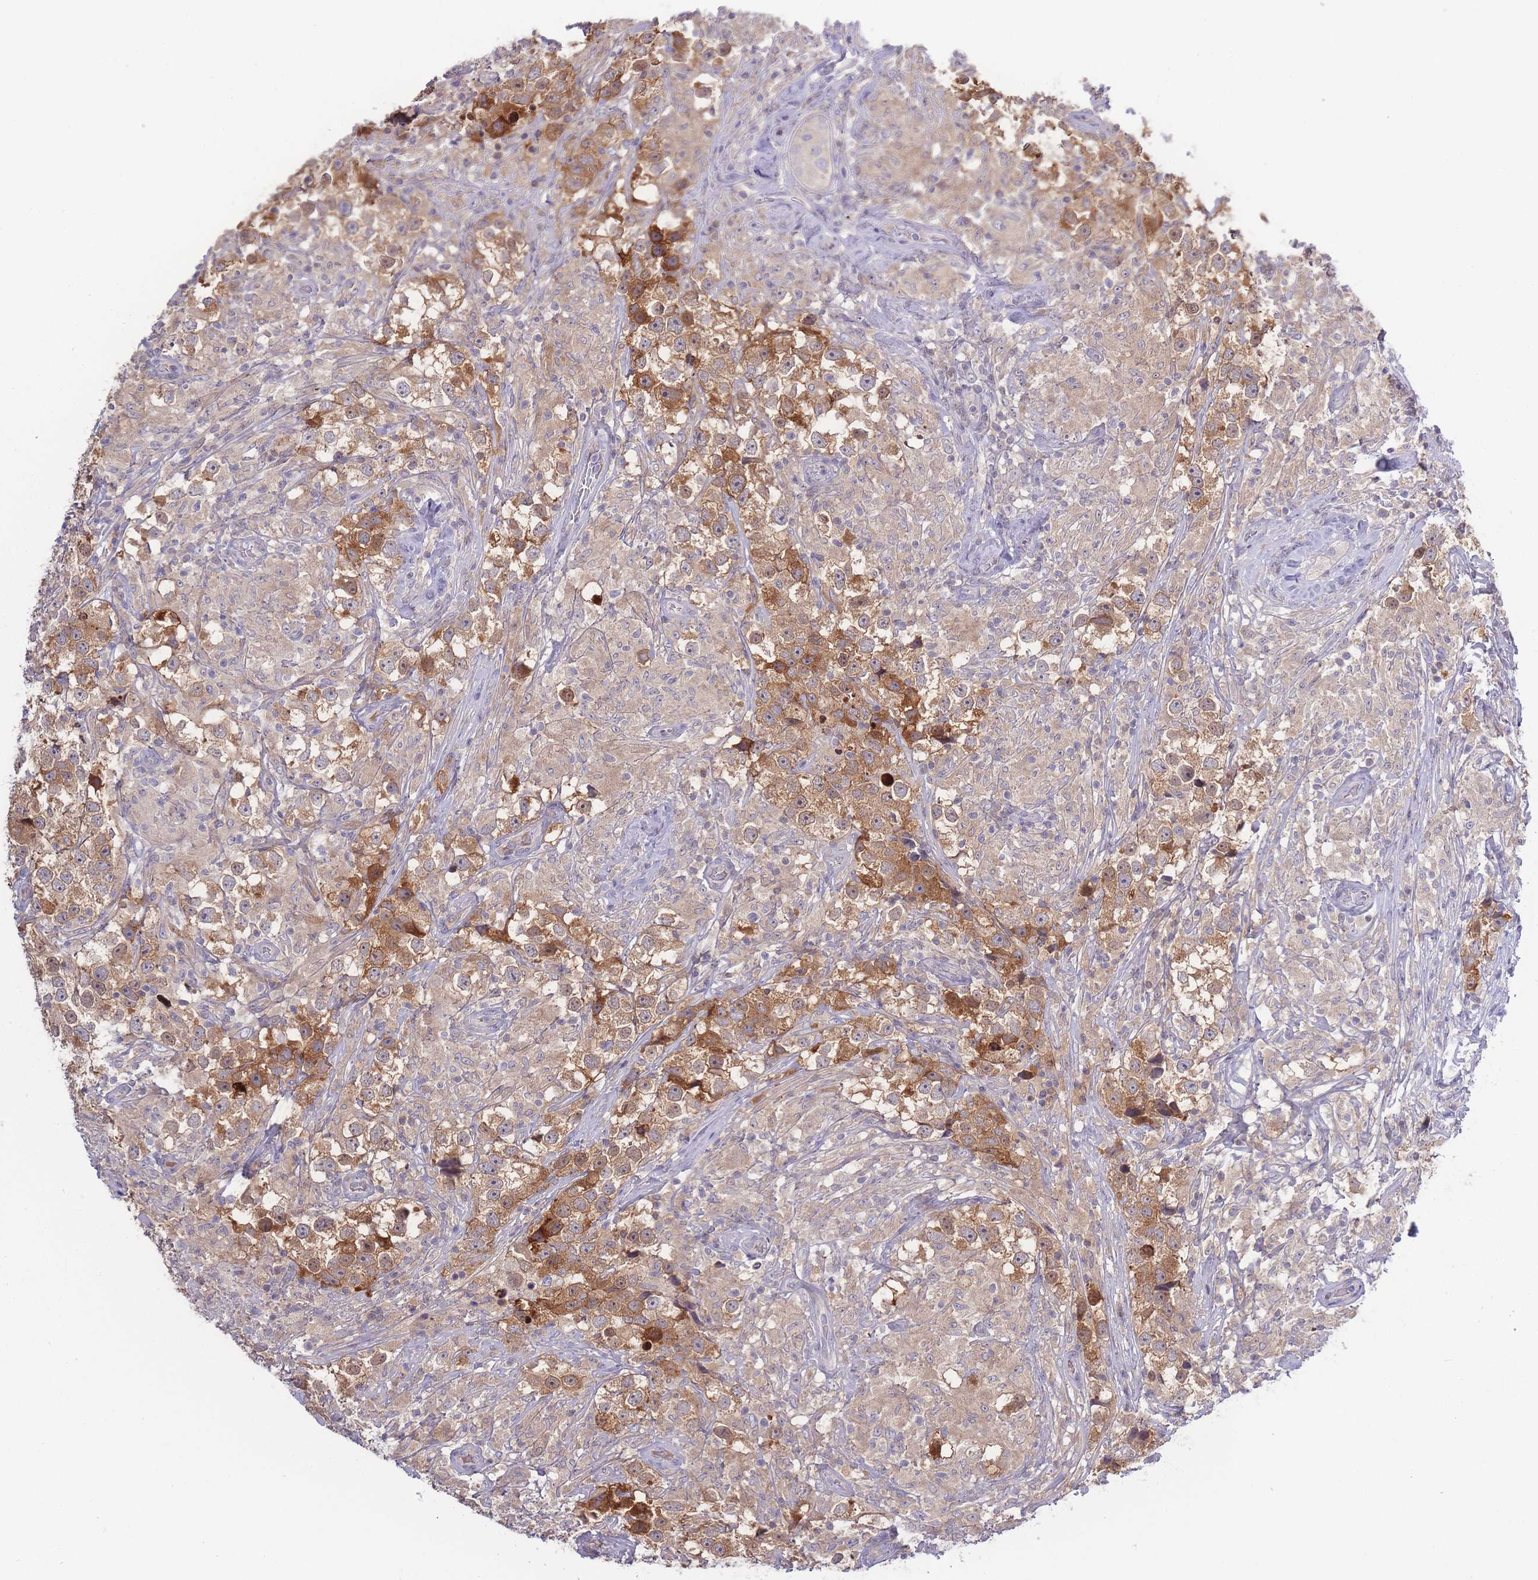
{"staining": {"intensity": "moderate", "quantity": ">75%", "location": "cytoplasmic/membranous"}, "tissue": "testis cancer", "cell_type": "Tumor cells", "image_type": "cancer", "snomed": [{"axis": "morphology", "description": "Seminoma, NOS"}, {"axis": "topography", "description": "Testis"}], "caption": "Testis seminoma stained with a protein marker shows moderate staining in tumor cells.", "gene": "SPHKAP", "patient": {"sex": "male", "age": 46}}